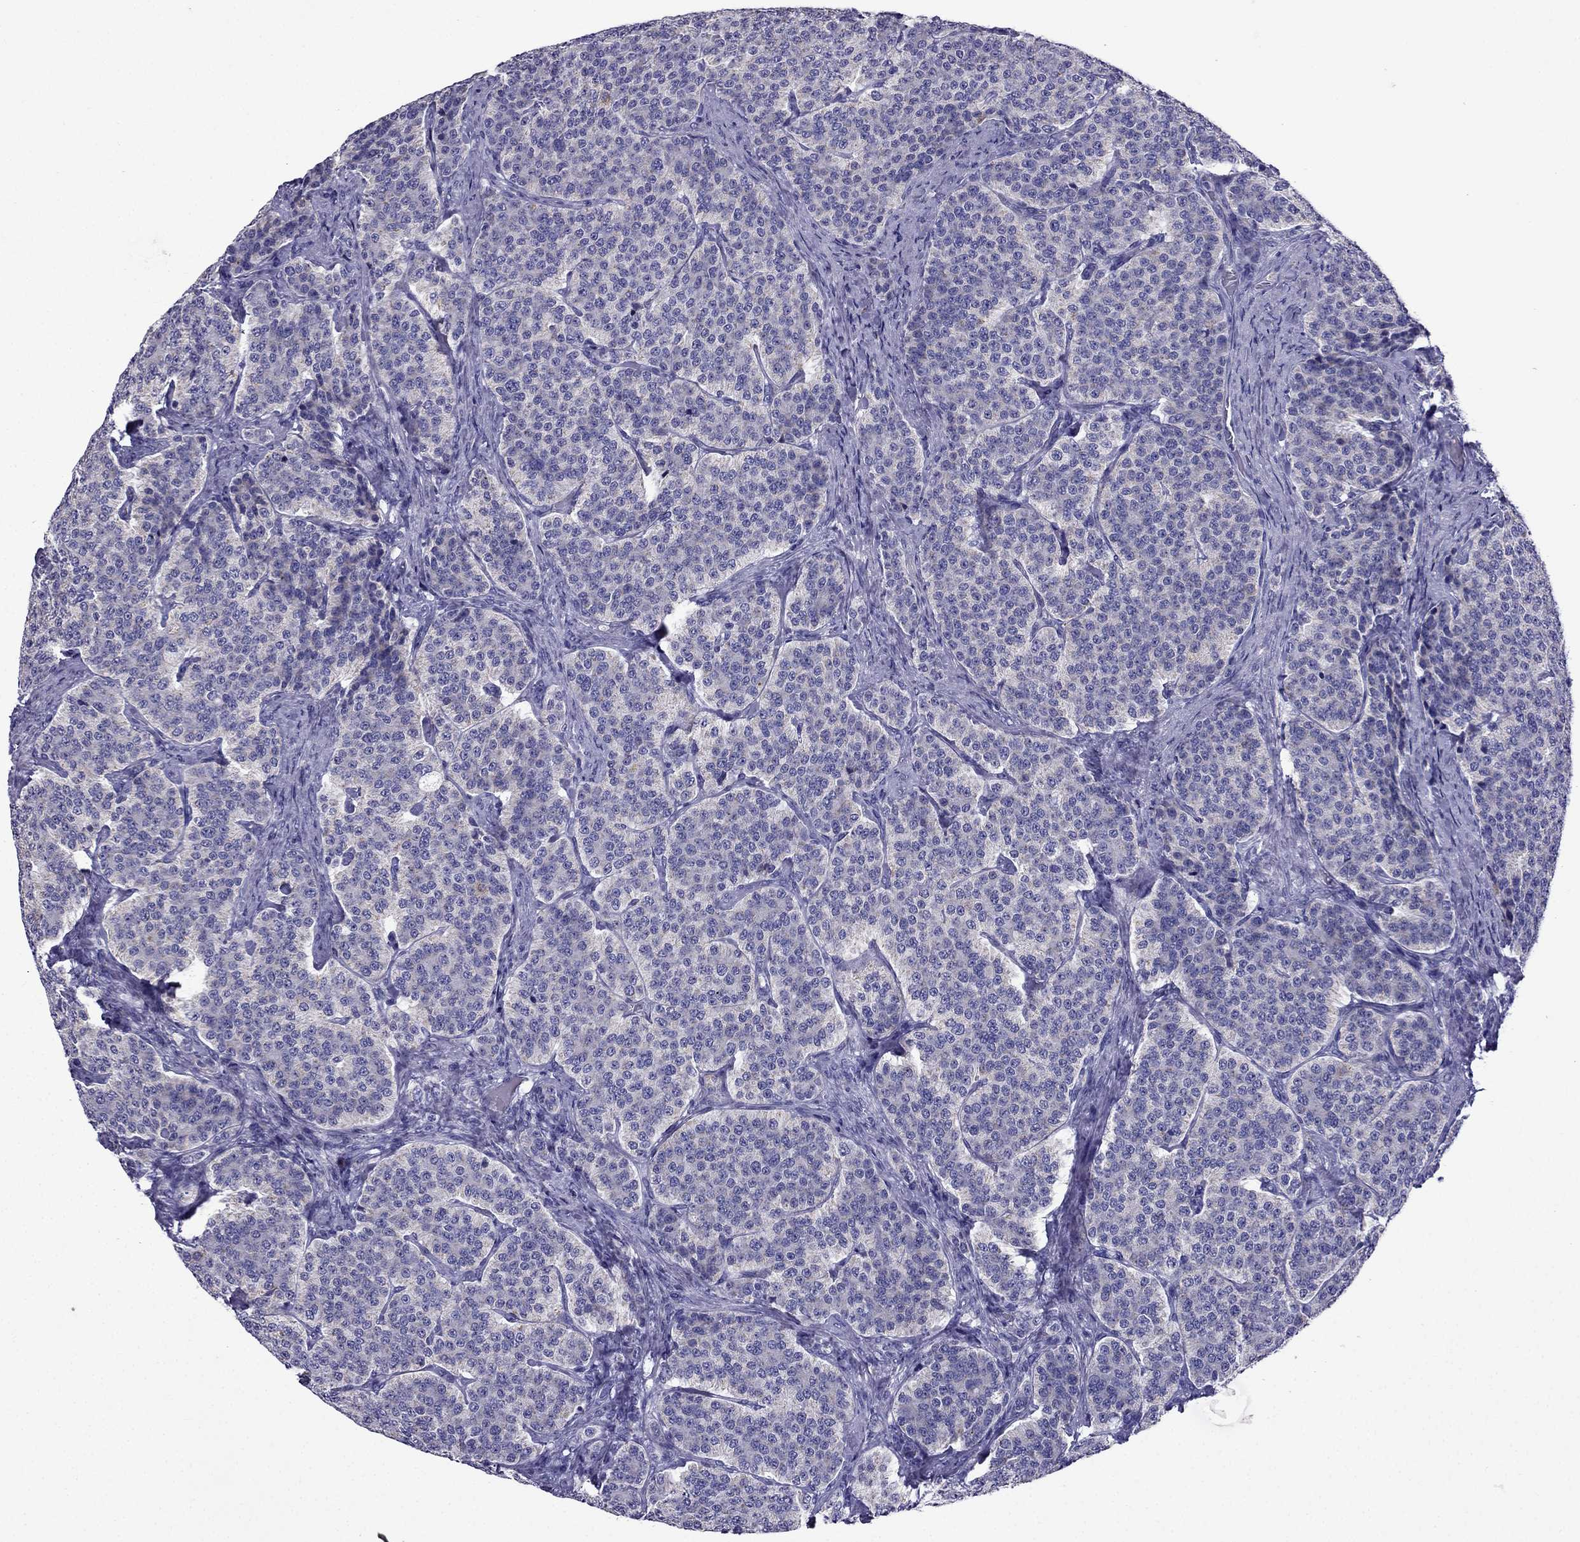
{"staining": {"intensity": "negative", "quantity": "none", "location": "none"}, "tissue": "carcinoid", "cell_type": "Tumor cells", "image_type": "cancer", "snomed": [{"axis": "morphology", "description": "Carcinoid, malignant, NOS"}, {"axis": "topography", "description": "Small intestine"}], "caption": "High power microscopy image of an immunohistochemistry histopathology image of carcinoid (malignant), revealing no significant staining in tumor cells.", "gene": "DSC1", "patient": {"sex": "female", "age": 58}}